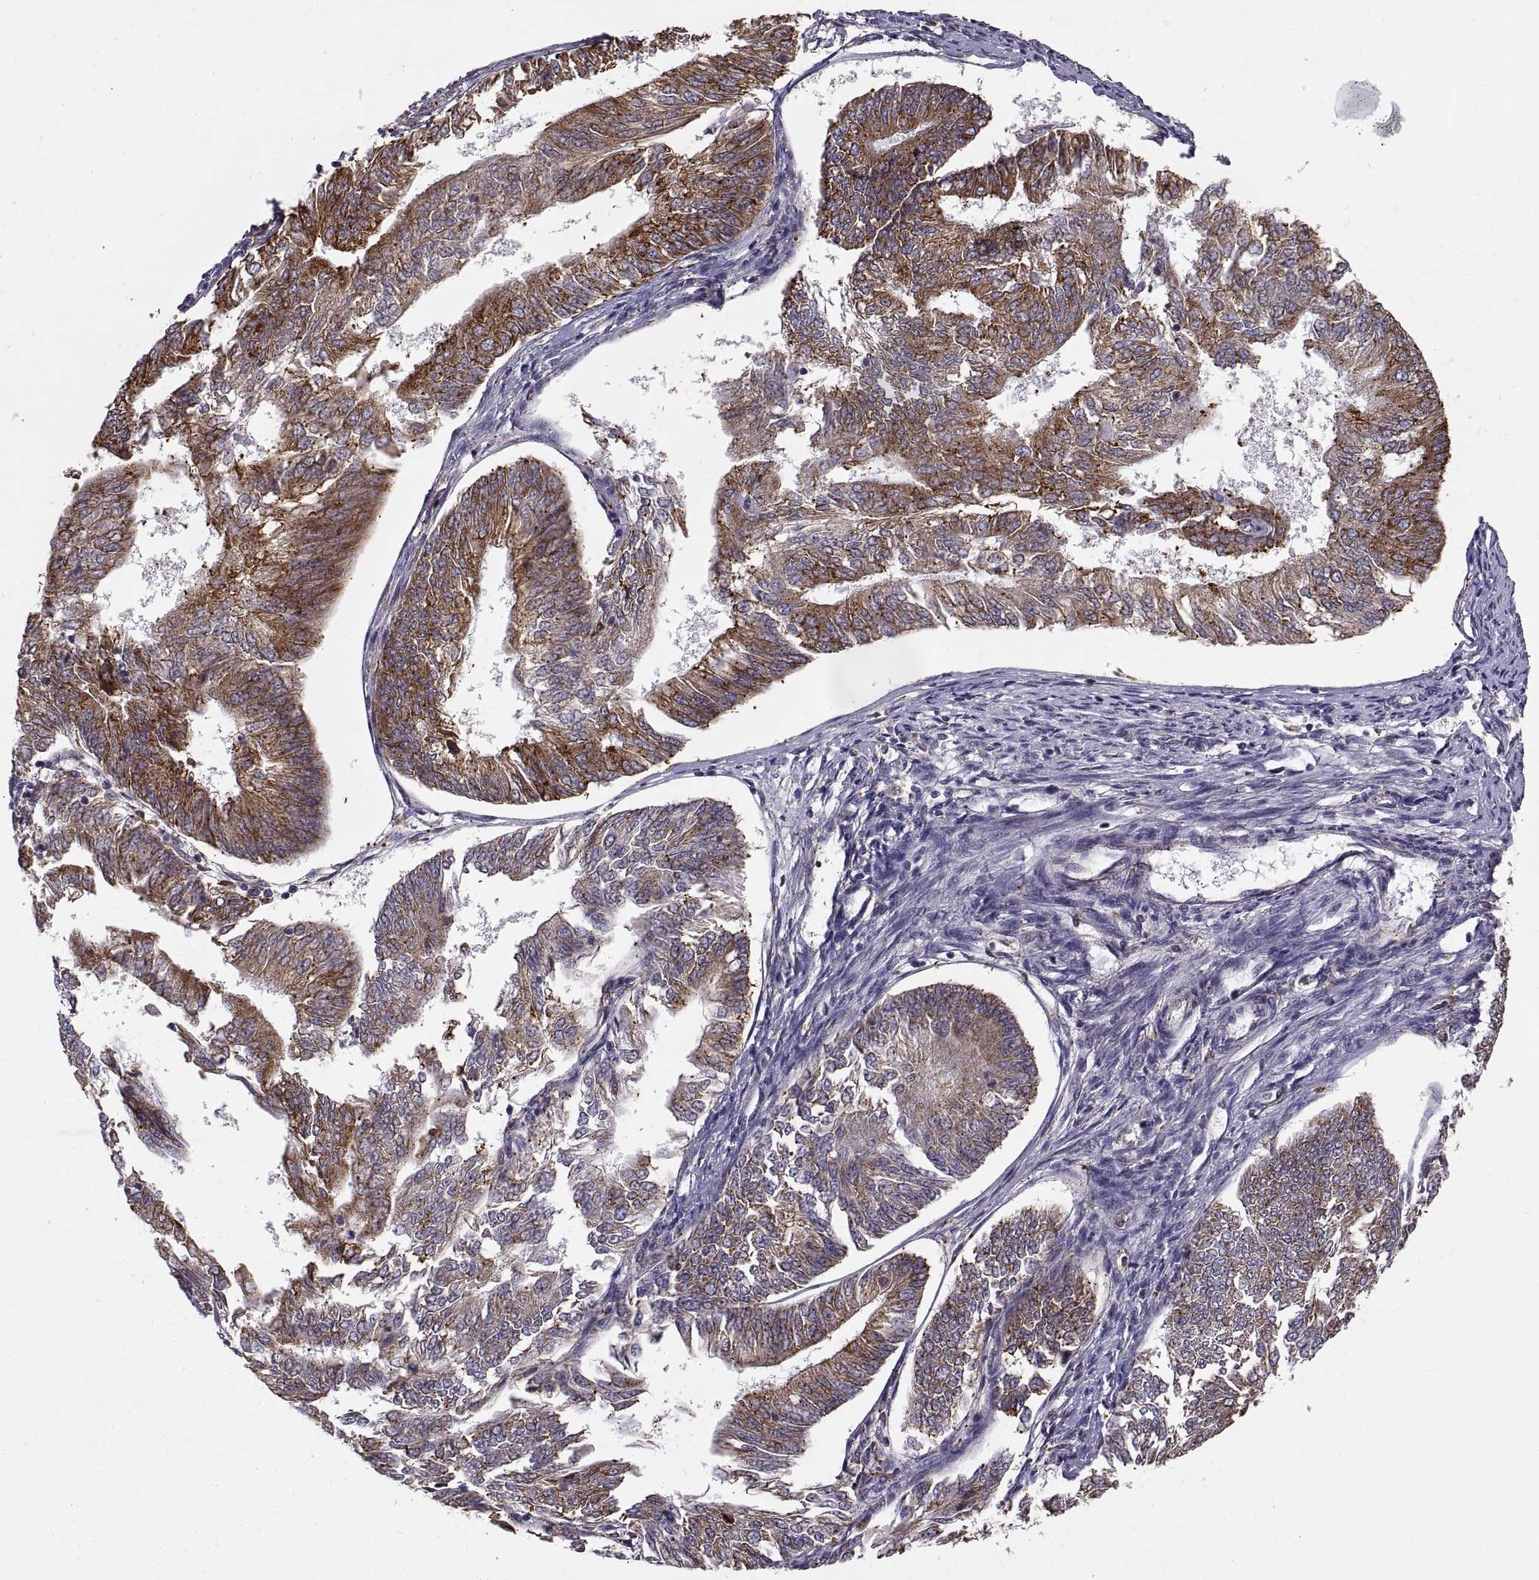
{"staining": {"intensity": "strong", "quantity": ">75%", "location": "cytoplasmic/membranous"}, "tissue": "endometrial cancer", "cell_type": "Tumor cells", "image_type": "cancer", "snomed": [{"axis": "morphology", "description": "Adenocarcinoma, NOS"}, {"axis": "topography", "description": "Endometrium"}], "caption": "Human adenocarcinoma (endometrial) stained for a protein (brown) displays strong cytoplasmic/membranous positive staining in about >75% of tumor cells.", "gene": "PLEKHB2", "patient": {"sex": "female", "age": 58}}